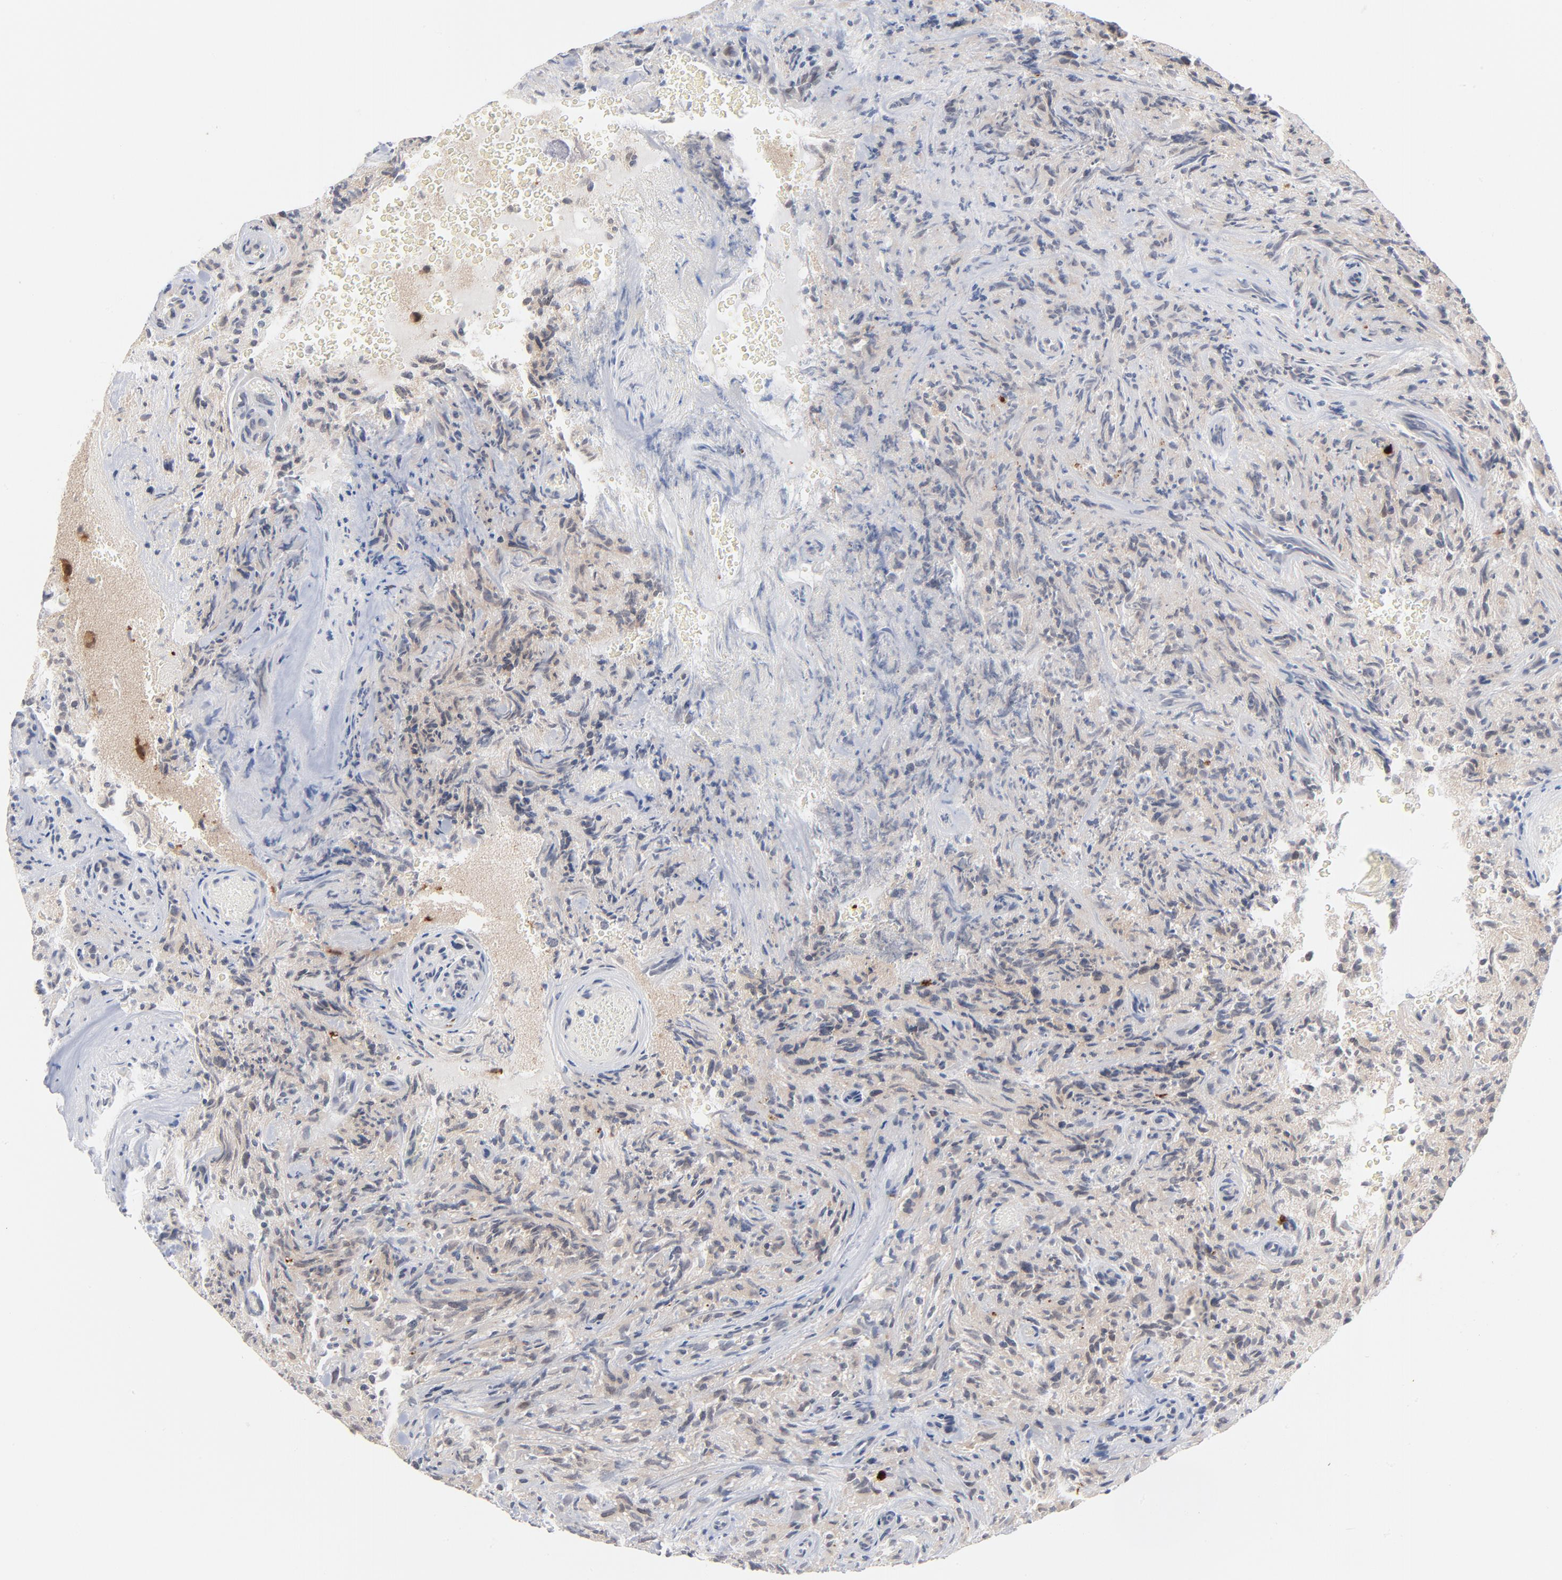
{"staining": {"intensity": "weak", "quantity": "<25%", "location": "cytoplasmic/membranous,nuclear"}, "tissue": "glioma", "cell_type": "Tumor cells", "image_type": "cancer", "snomed": [{"axis": "morphology", "description": "Normal tissue, NOS"}, {"axis": "morphology", "description": "Glioma, malignant, High grade"}, {"axis": "topography", "description": "Cerebral cortex"}], "caption": "This is an IHC image of human malignant glioma (high-grade). There is no expression in tumor cells.", "gene": "UBL4A", "patient": {"sex": "male", "age": 75}}